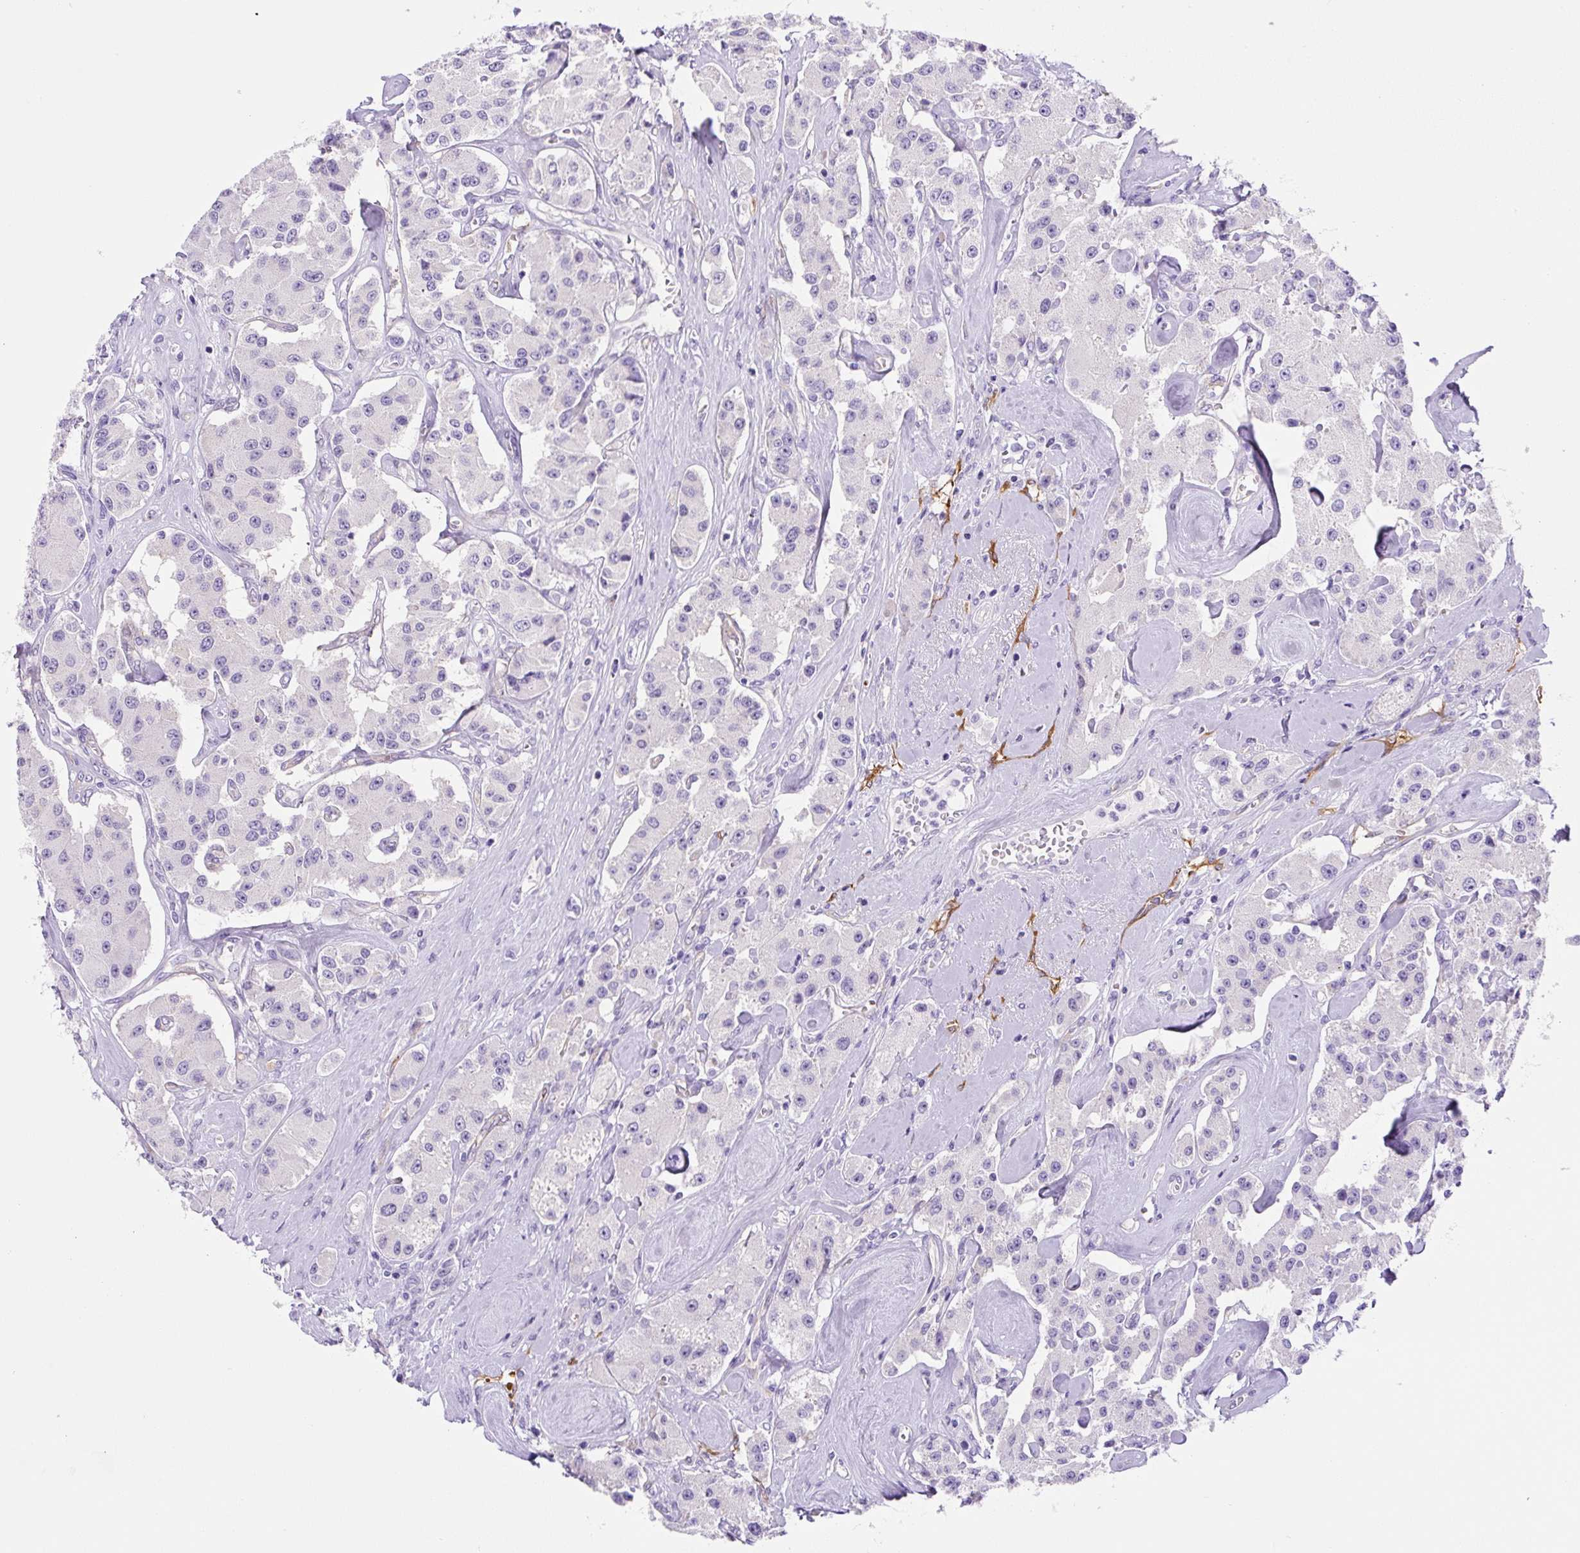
{"staining": {"intensity": "negative", "quantity": "none", "location": "none"}, "tissue": "carcinoid", "cell_type": "Tumor cells", "image_type": "cancer", "snomed": [{"axis": "morphology", "description": "Carcinoid, malignant, NOS"}, {"axis": "topography", "description": "Pancreas"}], "caption": "This is a image of IHC staining of malignant carcinoid, which shows no expression in tumor cells. The staining was performed using DAB (3,3'-diaminobenzidine) to visualize the protein expression in brown, while the nuclei were stained in blue with hematoxylin (Magnification: 20x).", "gene": "ASB4", "patient": {"sex": "male", "age": 41}}